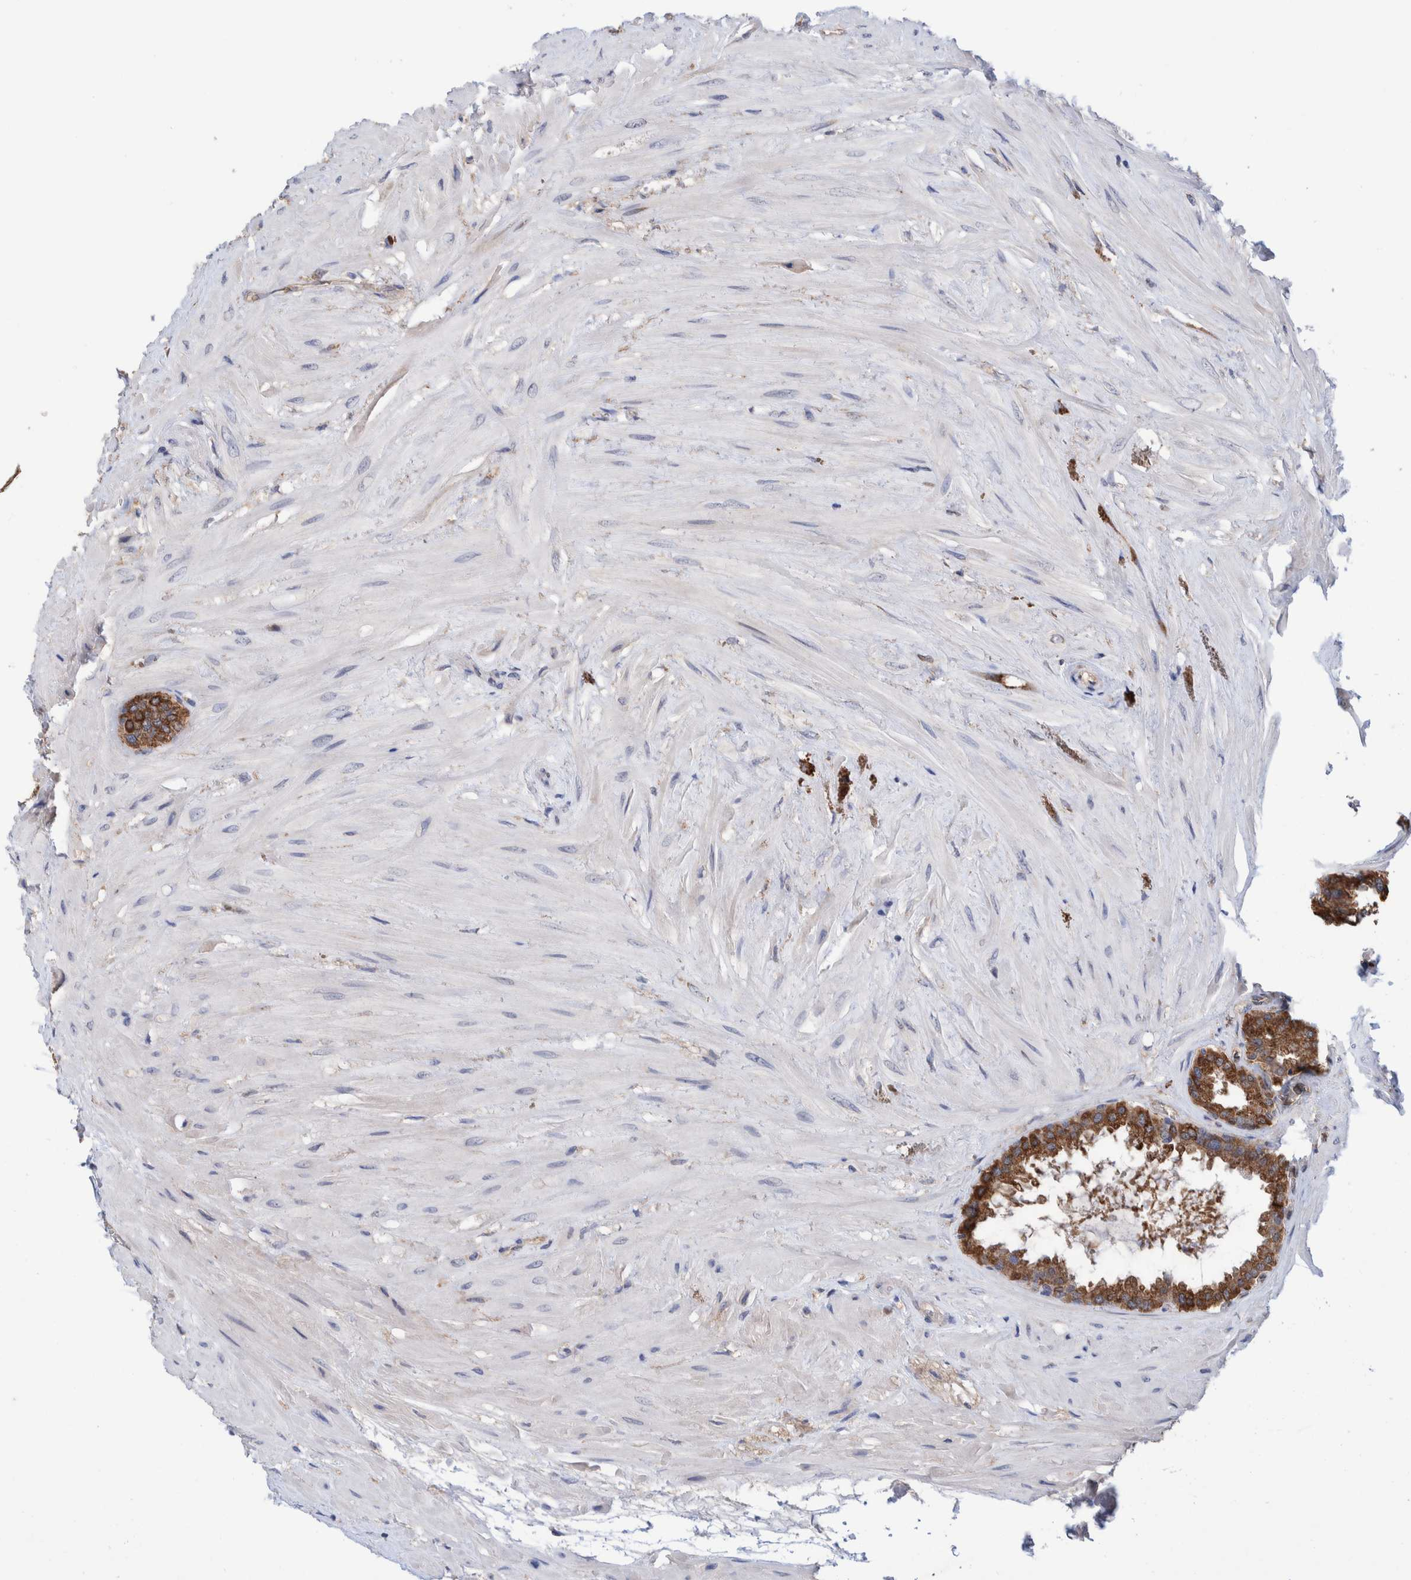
{"staining": {"intensity": "moderate", "quantity": ">75%", "location": "cytoplasmic/membranous"}, "tissue": "seminal vesicle", "cell_type": "Glandular cells", "image_type": "normal", "snomed": [{"axis": "morphology", "description": "Normal tissue, NOS"}, {"axis": "topography", "description": "Seminal veicle"}], "caption": "Immunohistochemistry (IHC) of unremarkable human seminal vesicle demonstrates medium levels of moderate cytoplasmic/membranous staining in approximately >75% of glandular cells. The staining was performed using DAB (3,3'-diaminobenzidine) to visualize the protein expression in brown, while the nuclei were stained in blue with hematoxylin (Magnification: 20x).", "gene": "PFAS", "patient": {"sex": "male", "age": 46}}